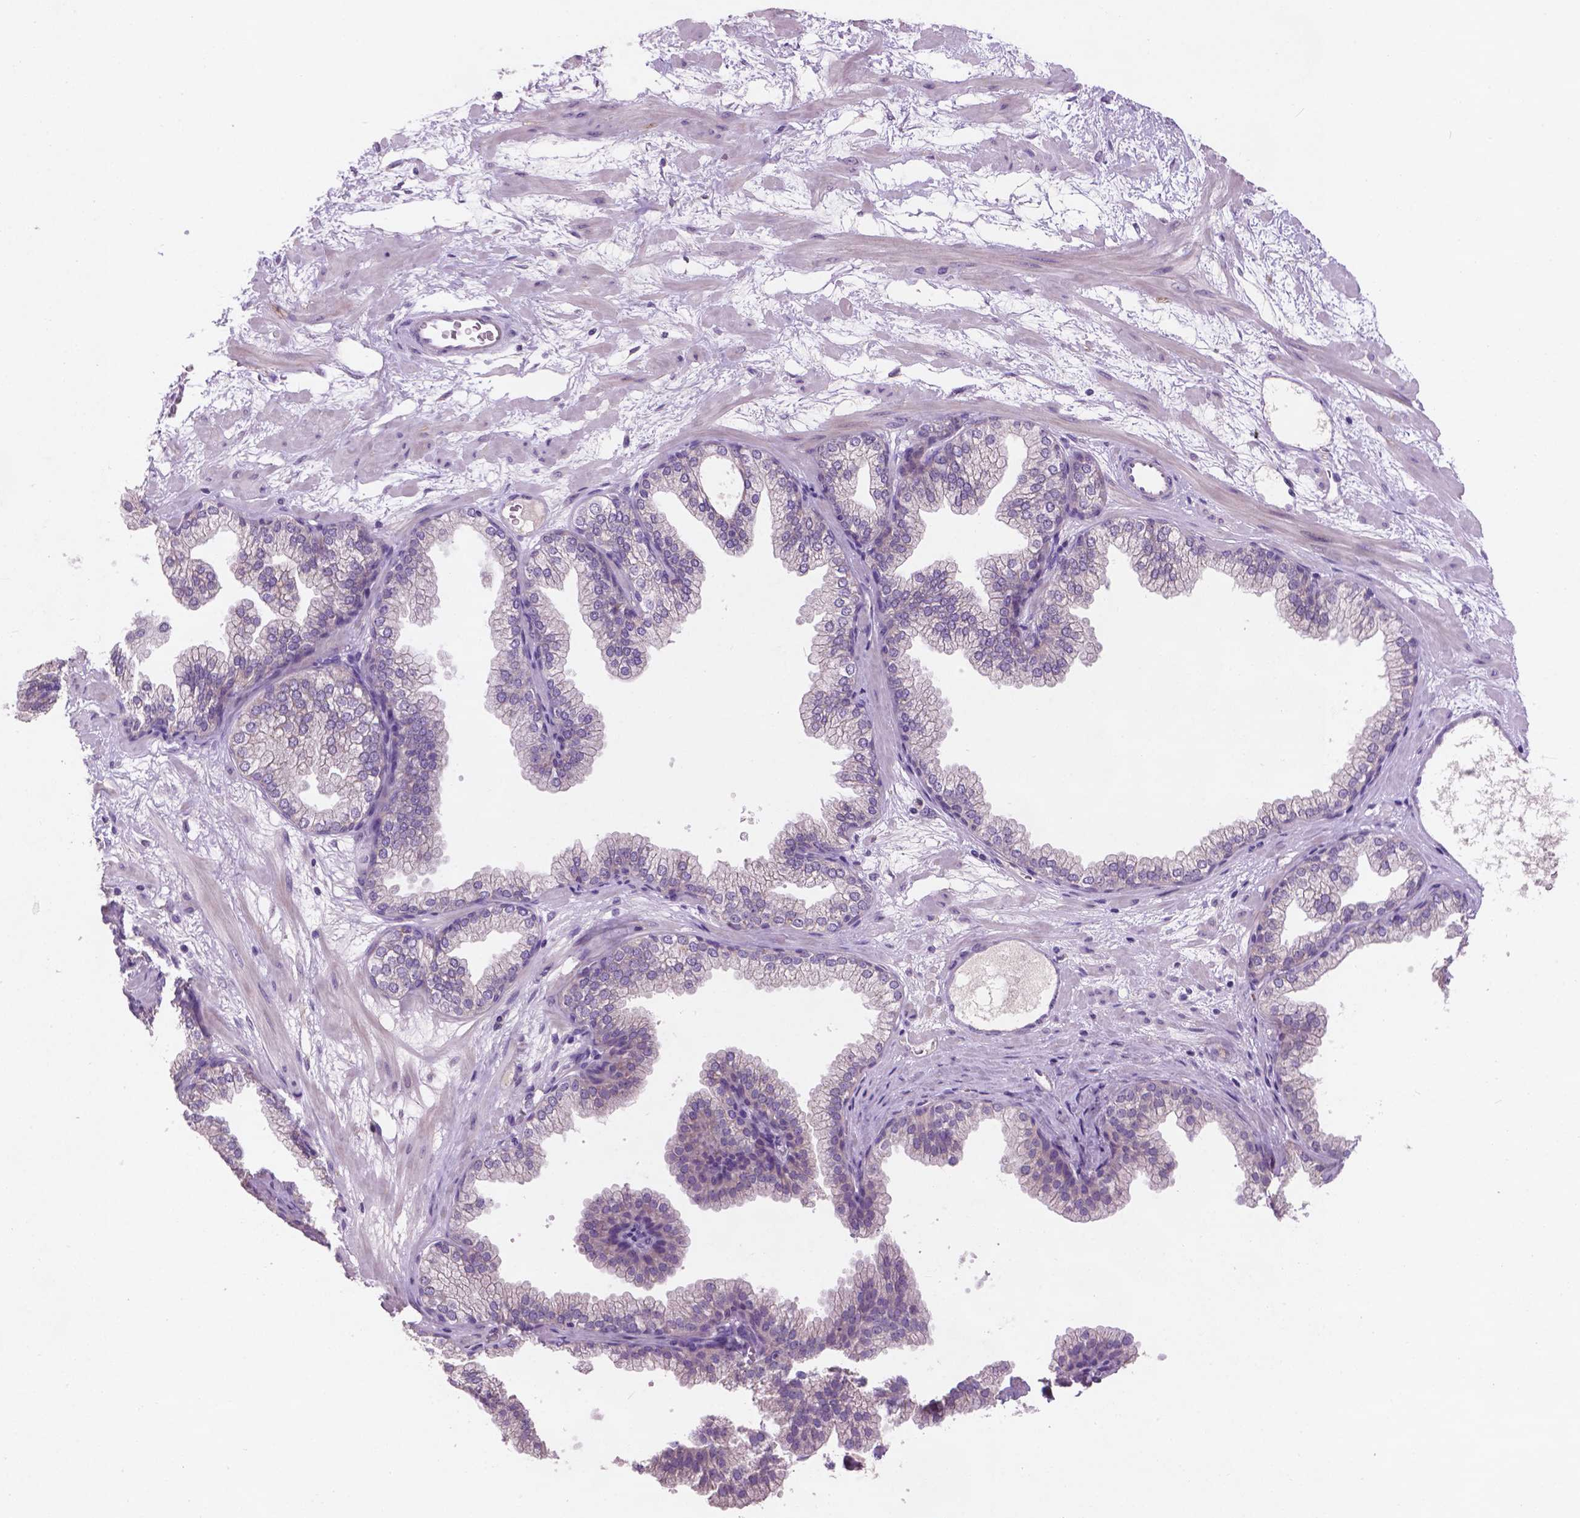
{"staining": {"intensity": "negative", "quantity": "none", "location": "none"}, "tissue": "prostate", "cell_type": "Glandular cells", "image_type": "normal", "snomed": [{"axis": "morphology", "description": "Normal tissue, NOS"}, {"axis": "topography", "description": "Prostate"}], "caption": "IHC image of benign prostate: prostate stained with DAB (3,3'-diaminobenzidine) demonstrates no significant protein staining in glandular cells. The staining was performed using DAB to visualize the protein expression in brown, while the nuclei were stained in blue with hematoxylin (Magnification: 20x).", "gene": "GXYLT2", "patient": {"sex": "male", "age": 37}}